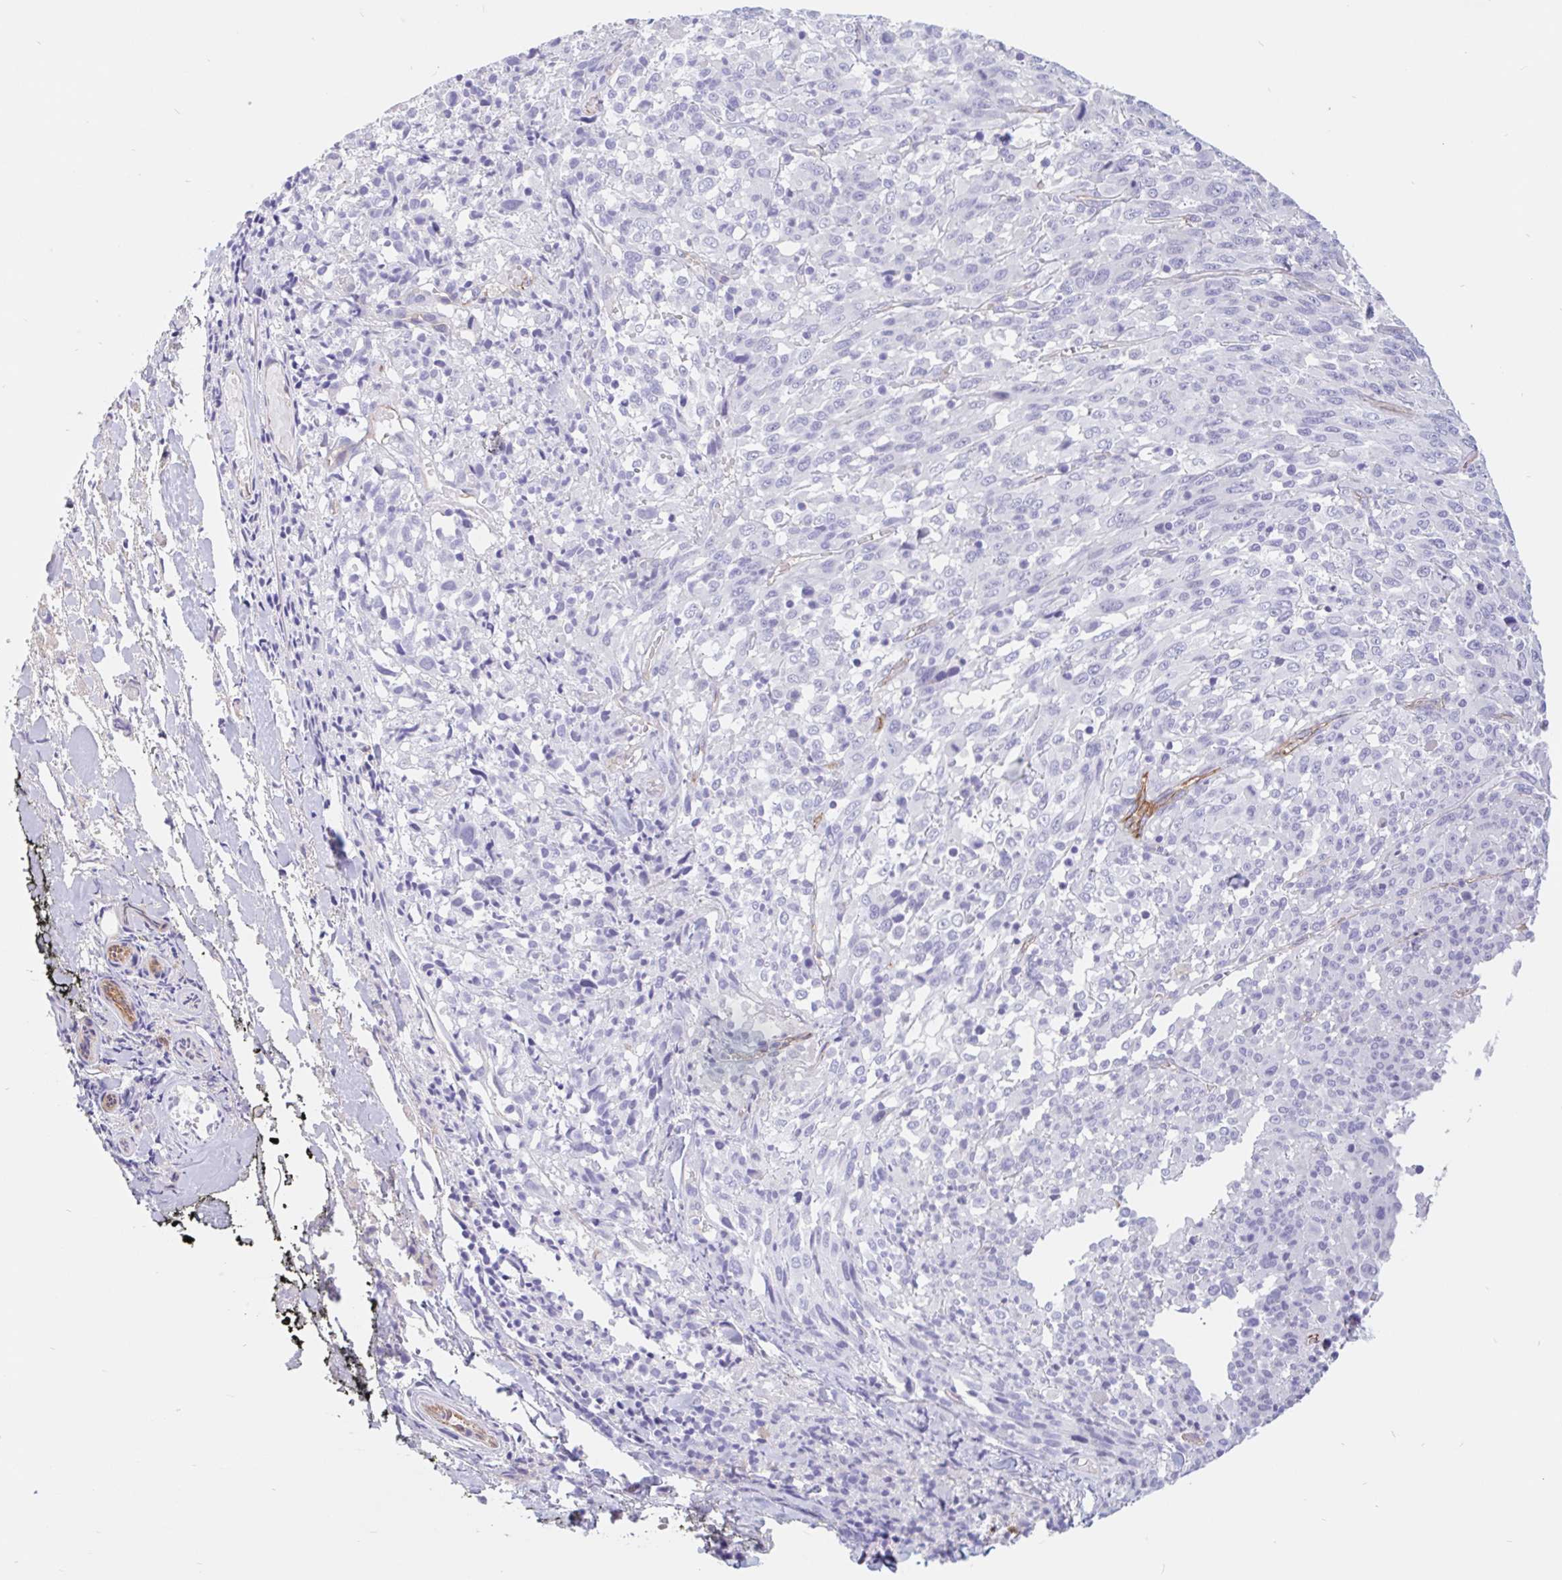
{"staining": {"intensity": "negative", "quantity": "none", "location": "none"}, "tissue": "melanoma", "cell_type": "Tumor cells", "image_type": "cancer", "snomed": [{"axis": "morphology", "description": "Malignant melanoma, NOS"}, {"axis": "topography", "description": "Skin"}], "caption": "Immunohistochemical staining of human malignant melanoma demonstrates no significant staining in tumor cells.", "gene": "LIMCH1", "patient": {"sex": "female", "age": 91}}